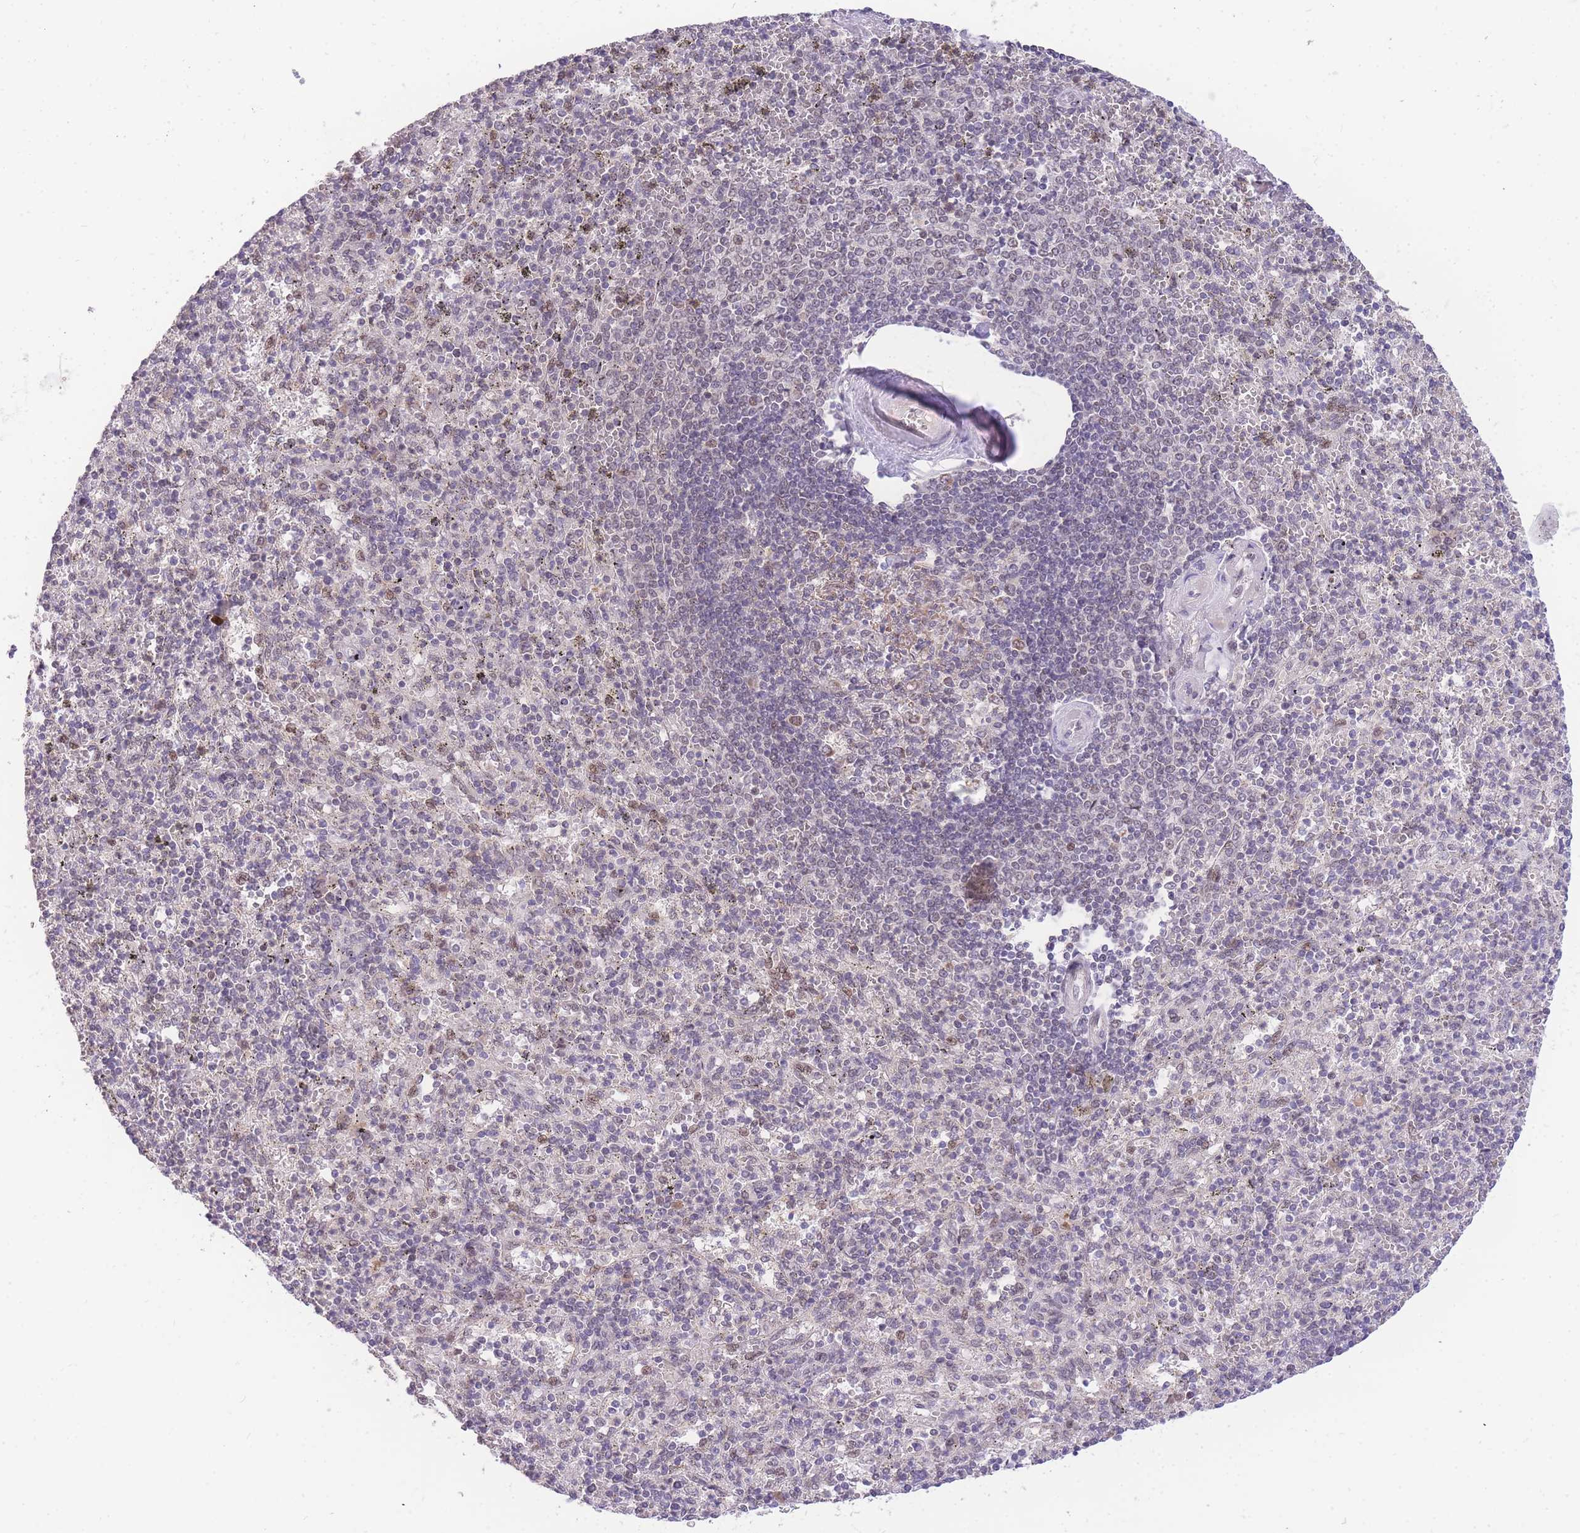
{"staining": {"intensity": "weak", "quantity": "<25%", "location": "nuclear"}, "tissue": "spleen", "cell_type": "Cells in red pulp", "image_type": "normal", "snomed": [{"axis": "morphology", "description": "Normal tissue, NOS"}, {"axis": "morphology", "description": "Degeneration, NOS"}, {"axis": "topography", "description": "Spleen"}], "caption": "The image exhibits no significant expression in cells in red pulp of spleen.", "gene": "PUS10", "patient": {"sex": "male", "age": 56}}